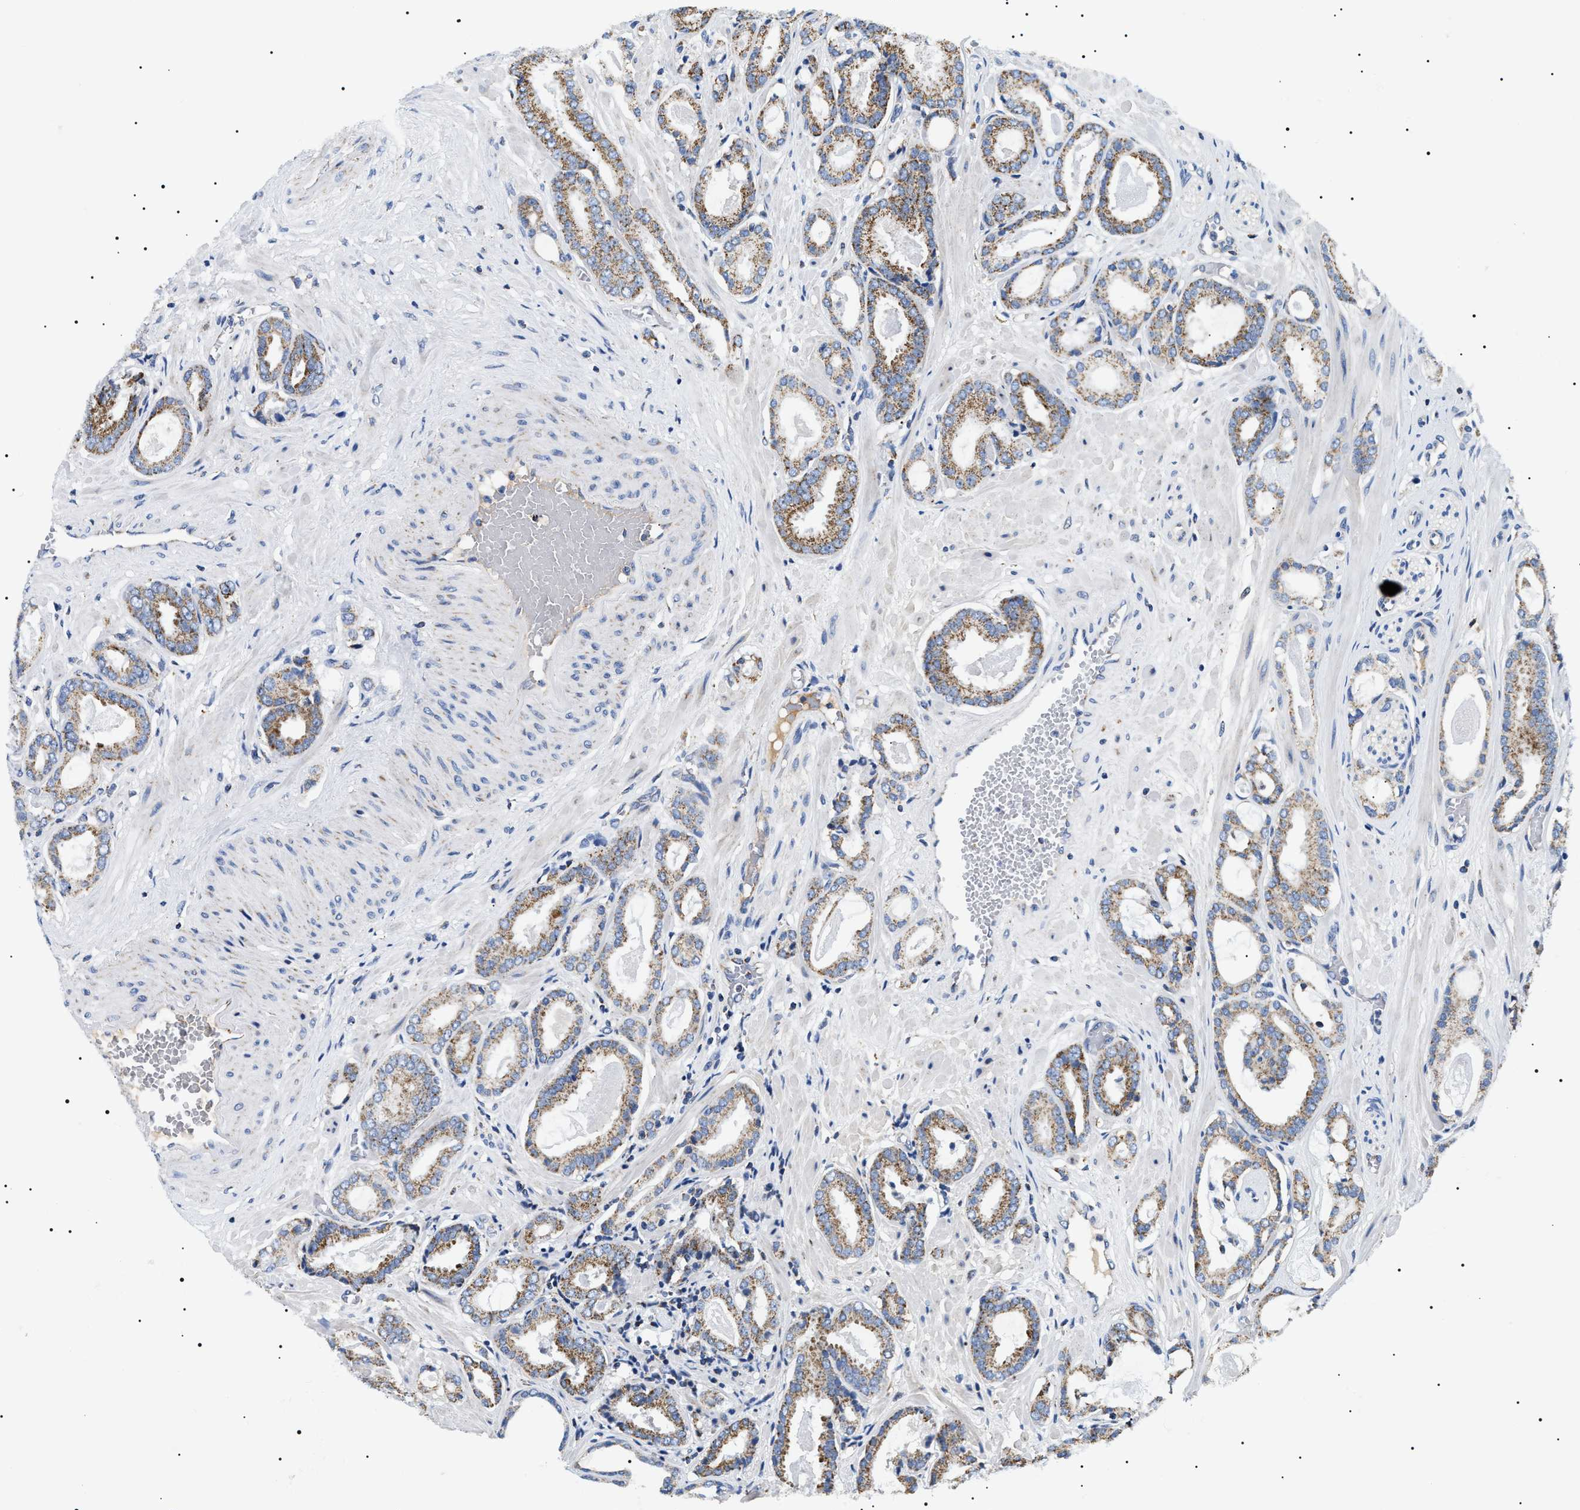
{"staining": {"intensity": "moderate", "quantity": ">75%", "location": "cytoplasmic/membranous"}, "tissue": "prostate cancer", "cell_type": "Tumor cells", "image_type": "cancer", "snomed": [{"axis": "morphology", "description": "Adenocarcinoma, Low grade"}, {"axis": "topography", "description": "Prostate"}], "caption": "A brown stain highlights moderate cytoplasmic/membranous expression of a protein in human prostate cancer (low-grade adenocarcinoma) tumor cells.", "gene": "OXSM", "patient": {"sex": "male", "age": 53}}